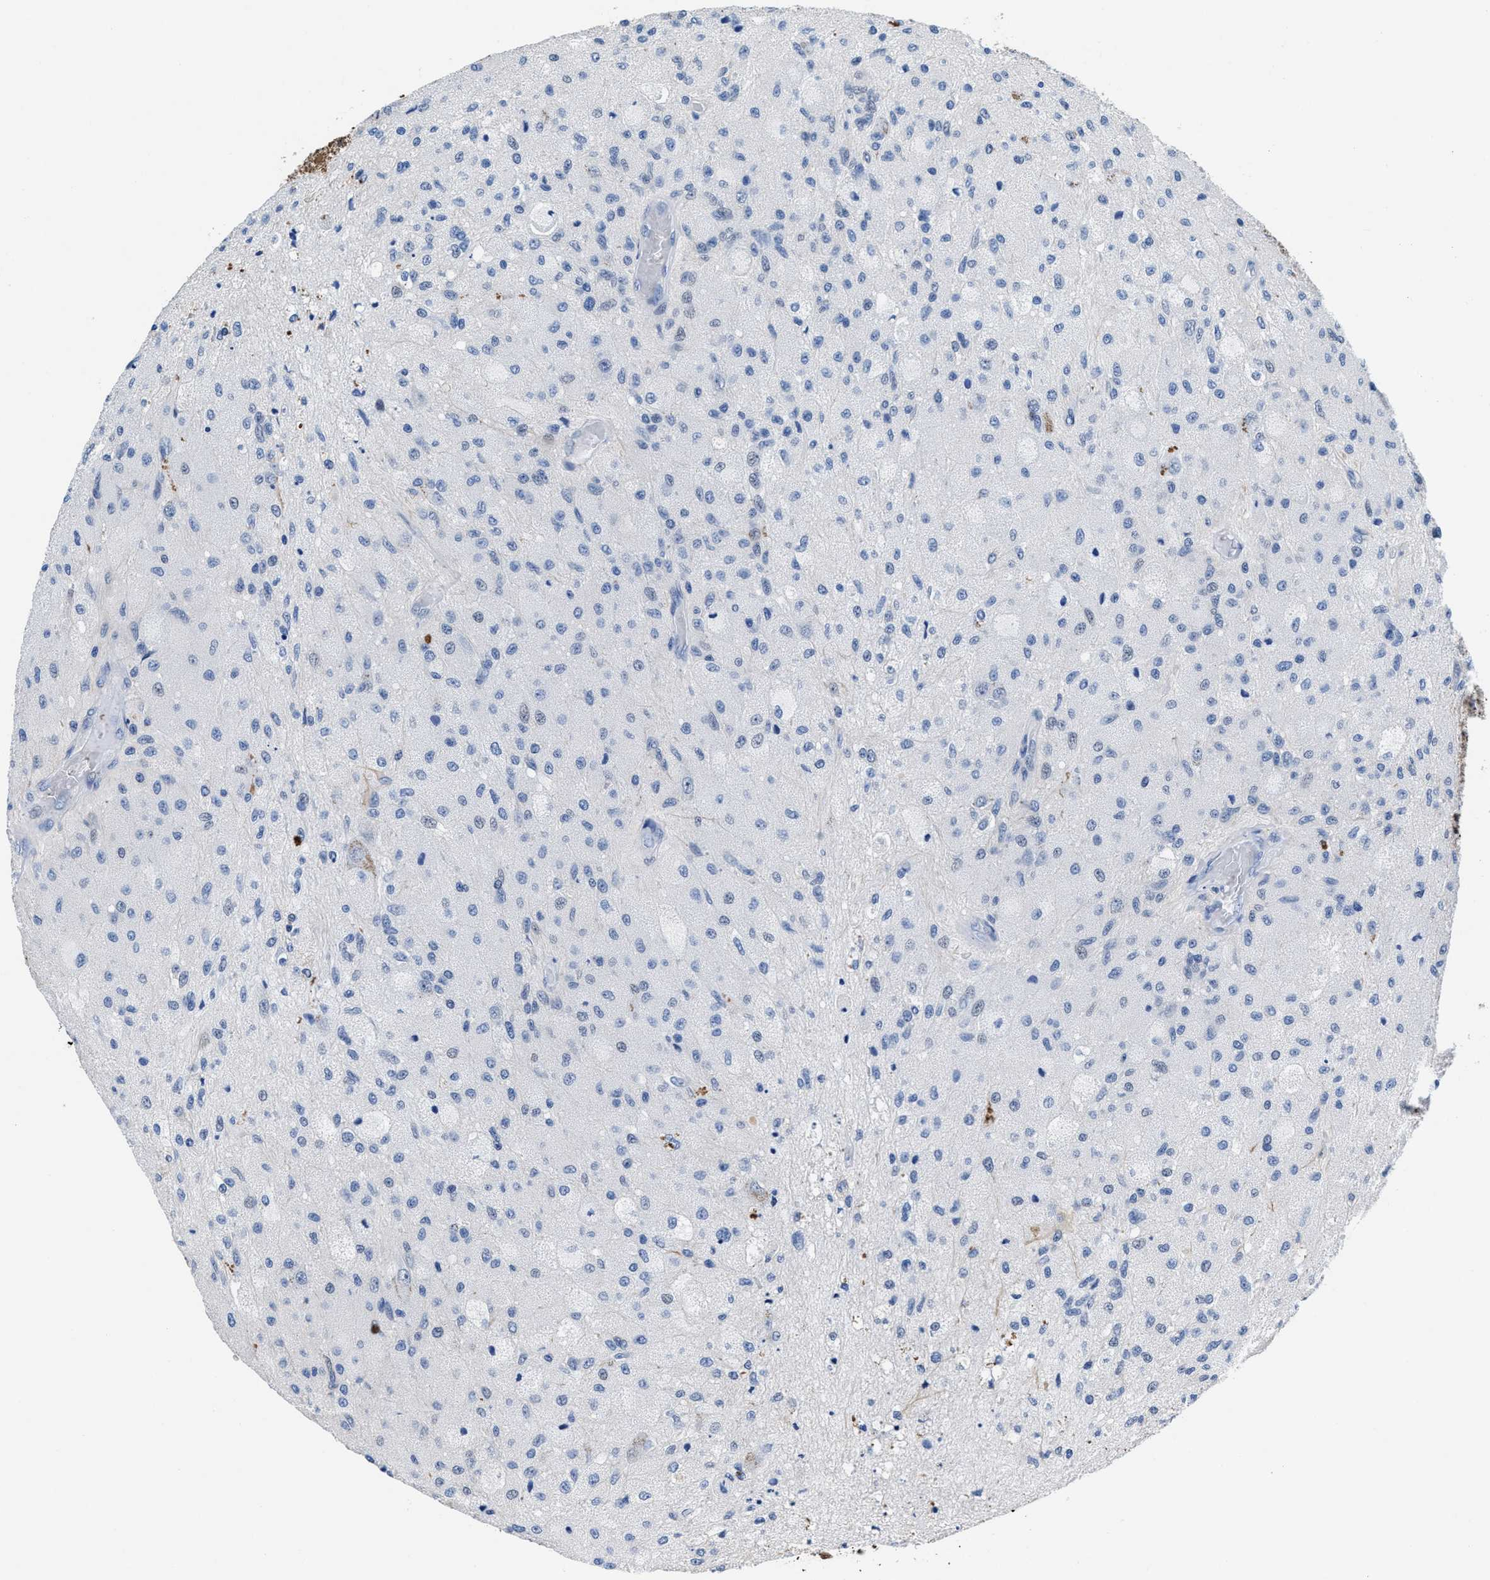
{"staining": {"intensity": "negative", "quantity": "none", "location": "none"}, "tissue": "glioma", "cell_type": "Tumor cells", "image_type": "cancer", "snomed": [{"axis": "morphology", "description": "Normal tissue, NOS"}, {"axis": "morphology", "description": "Glioma, malignant, High grade"}, {"axis": "topography", "description": "Cerebral cortex"}], "caption": "Micrograph shows no significant protein expression in tumor cells of malignant glioma (high-grade). The staining is performed using DAB brown chromogen with nuclei counter-stained in using hematoxylin.", "gene": "WDR81", "patient": {"sex": "male", "age": 77}}